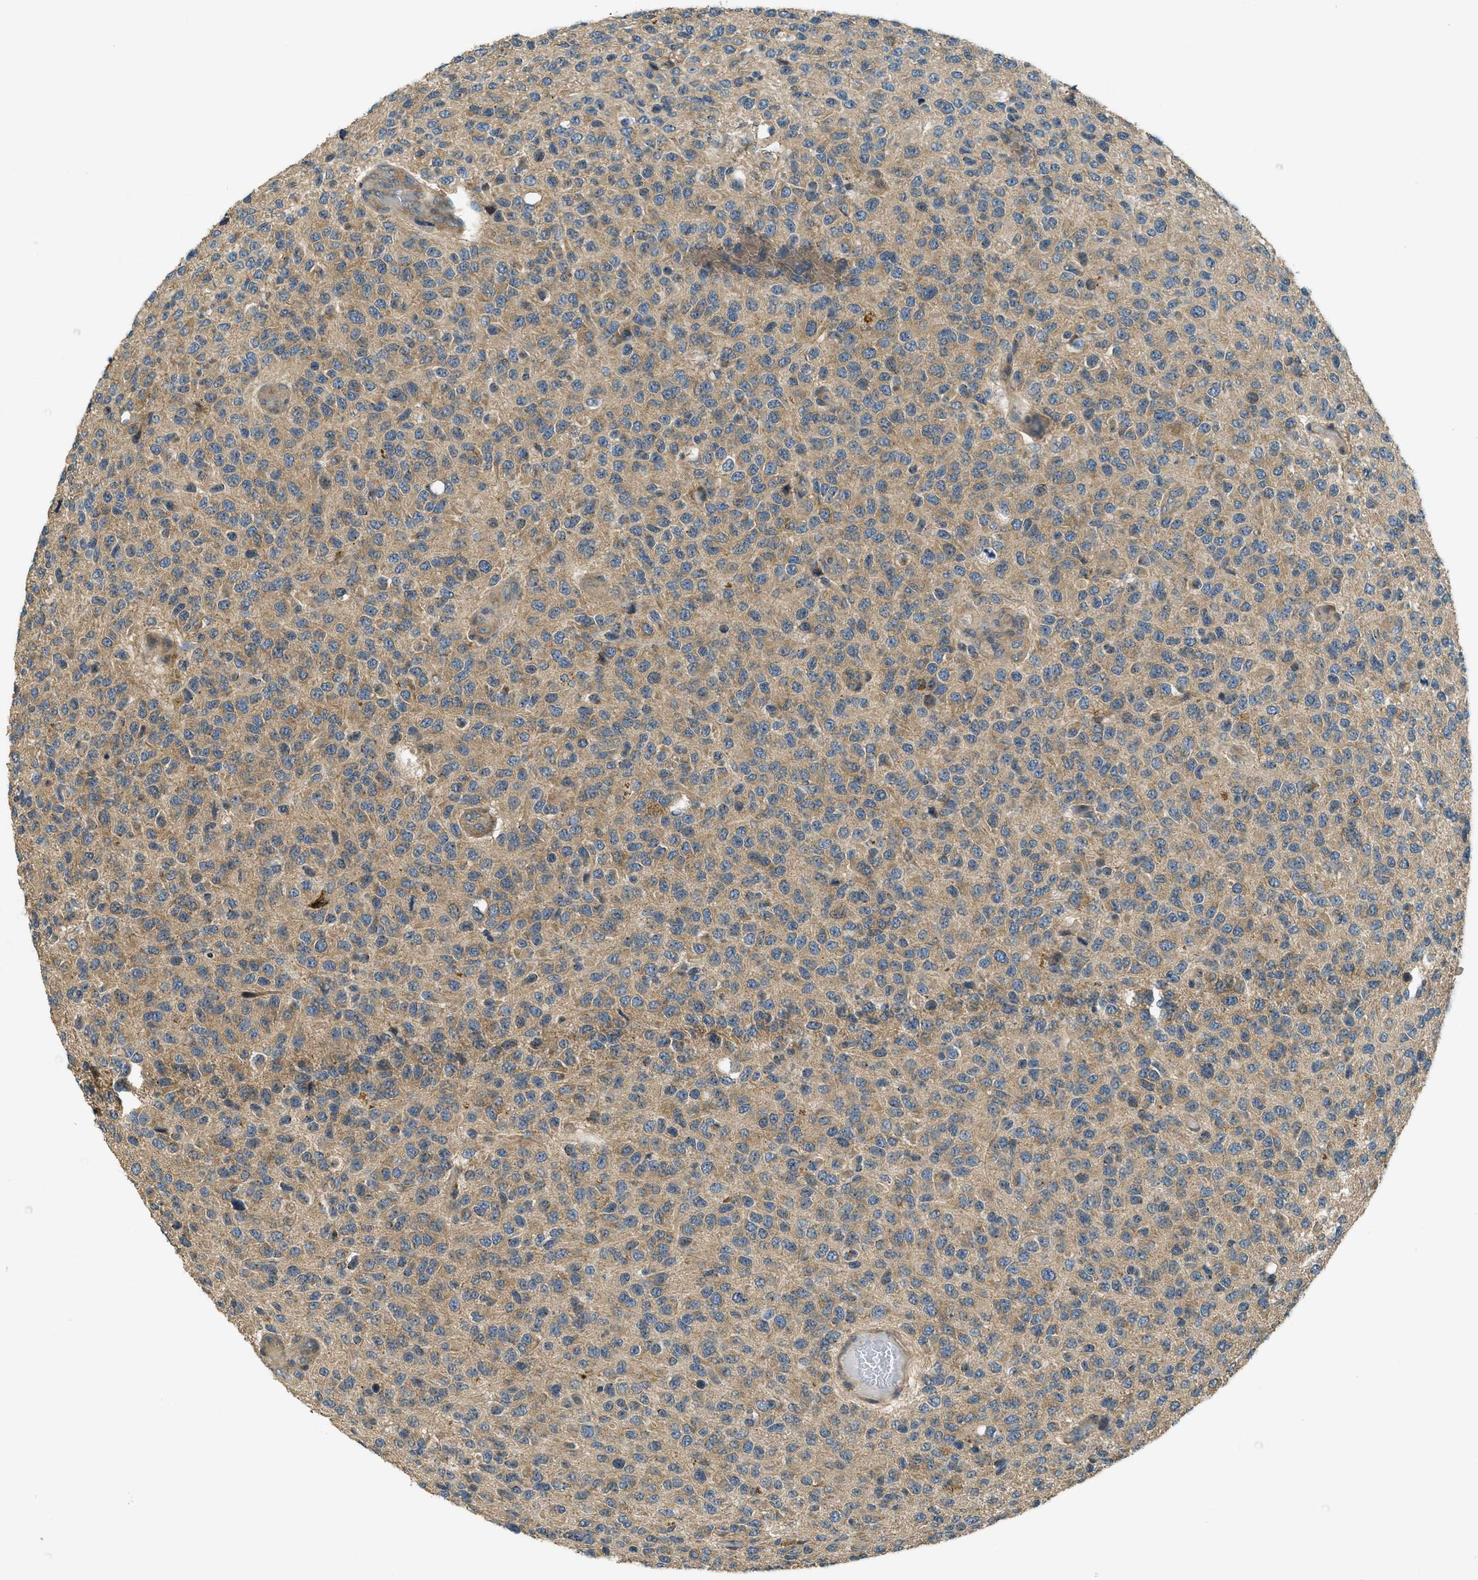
{"staining": {"intensity": "moderate", "quantity": "<25%", "location": "cytoplasmic/membranous"}, "tissue": "glioma", "cell_type": "Tumor cells", "image_type": "cancer", "snomed": [{"axis": "morphology", "description": "Glioma, malignant, High grade"}, {"axis": "topography", "description": "pancreas cauda"}], "caption": "DAB immunohistochemical staining of high-grade glioma (malignant) shows moderate cytoplasmic/membranous protein staining in approximately <25% of tumor cells.", "gene": "CDKN2C", "patient": {"sex": "male", "age": 60}}